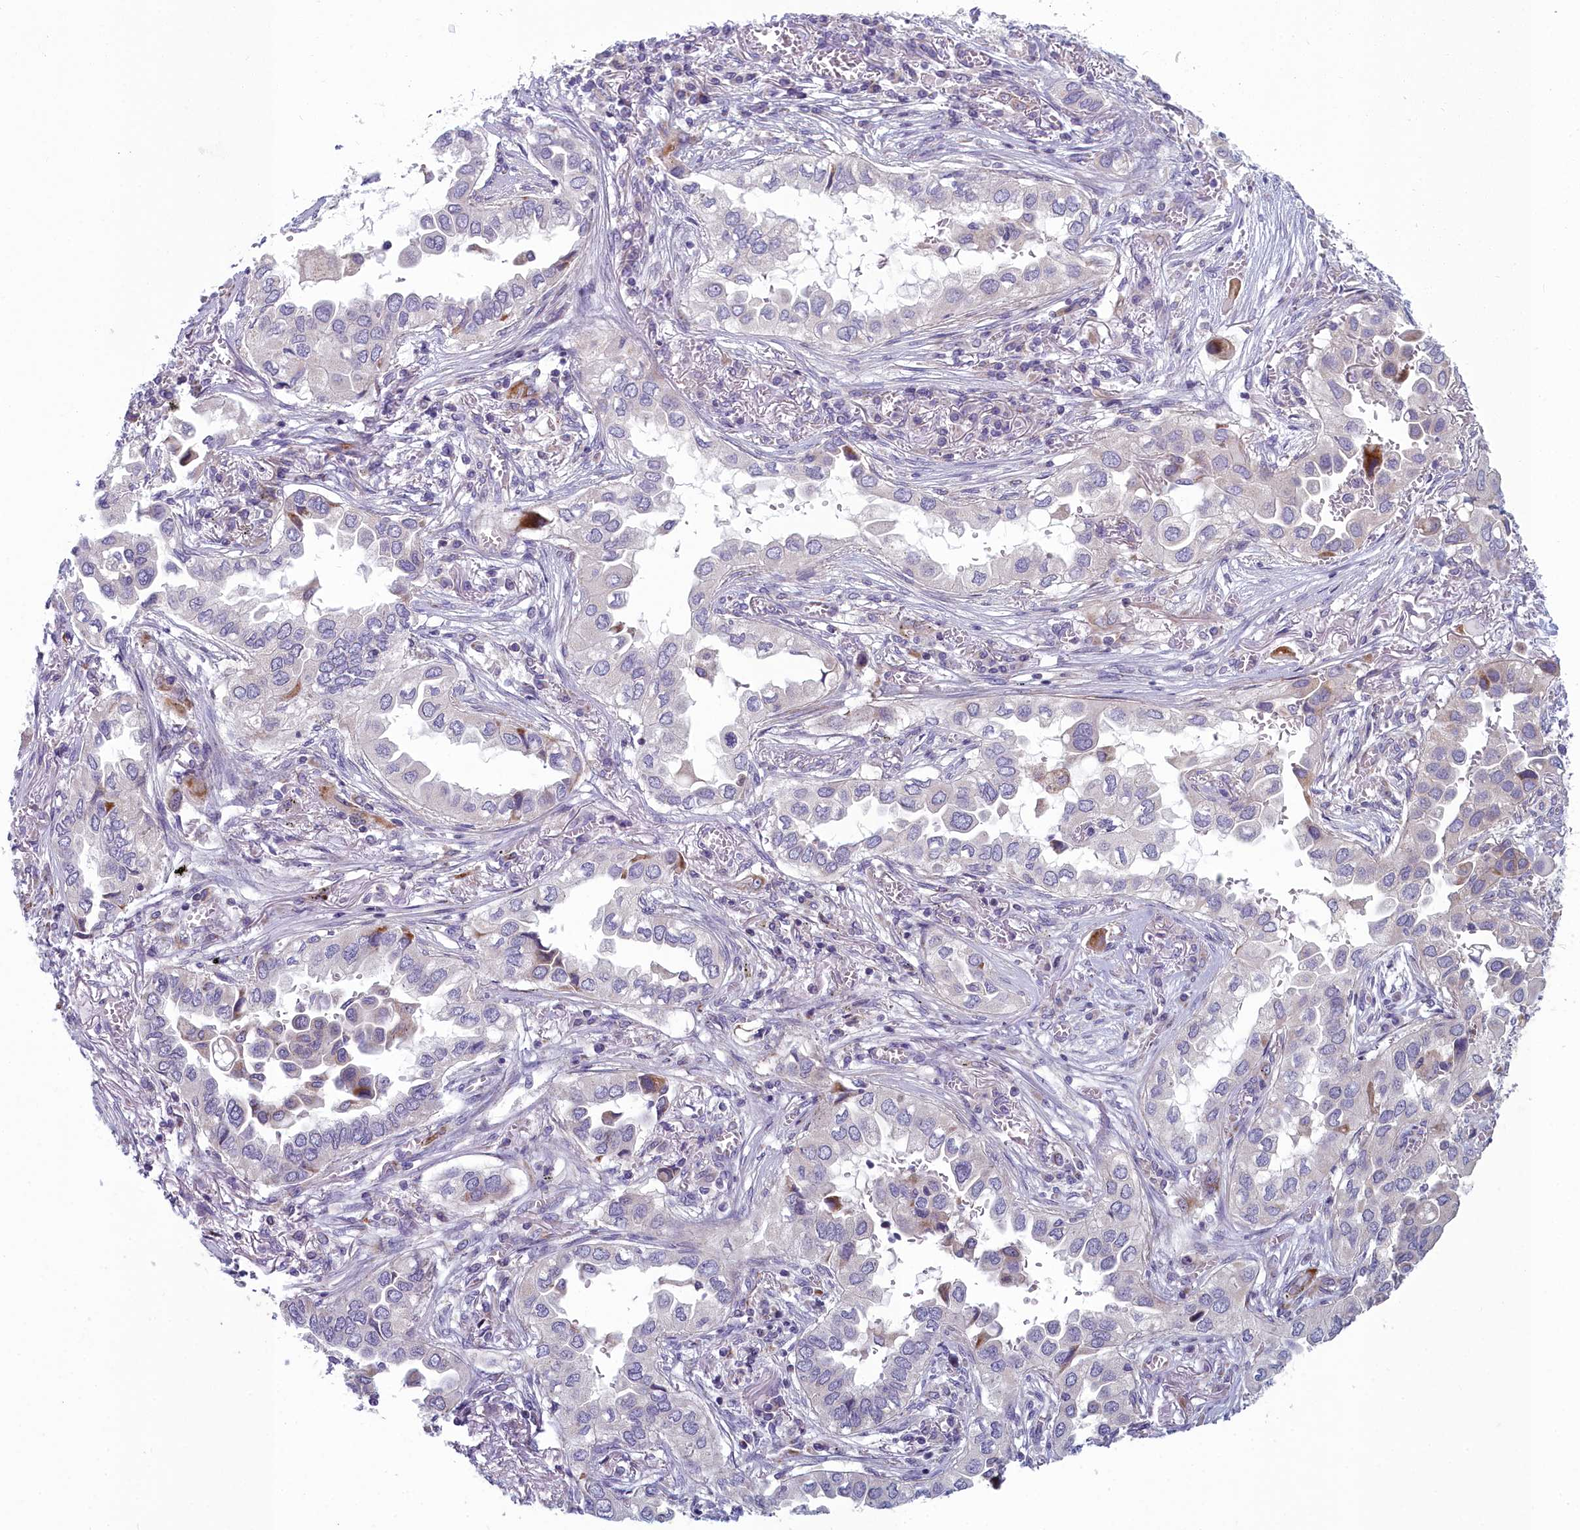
{"staining": {"intensity": "moderate", "quantity": "<25%", "location": "cytoplasmic/membranous"}, "tissue": "lung cancer", "cell_type": "Tumor cells", "image_type": "cancer", "snomed": [{"axis": "morphology", "description": "Adenocarcinoma, NOS"}, {"axis": "topography", "description": "Lung"}], "caption": "A brown stain highlights moderate cytoplasmic/membranous positivity of a protein in human lung cancer (adenocarcinoma) tumor cells.", "gene": "INSYN2A", "patient": {"sex": "female", "age": 76}}